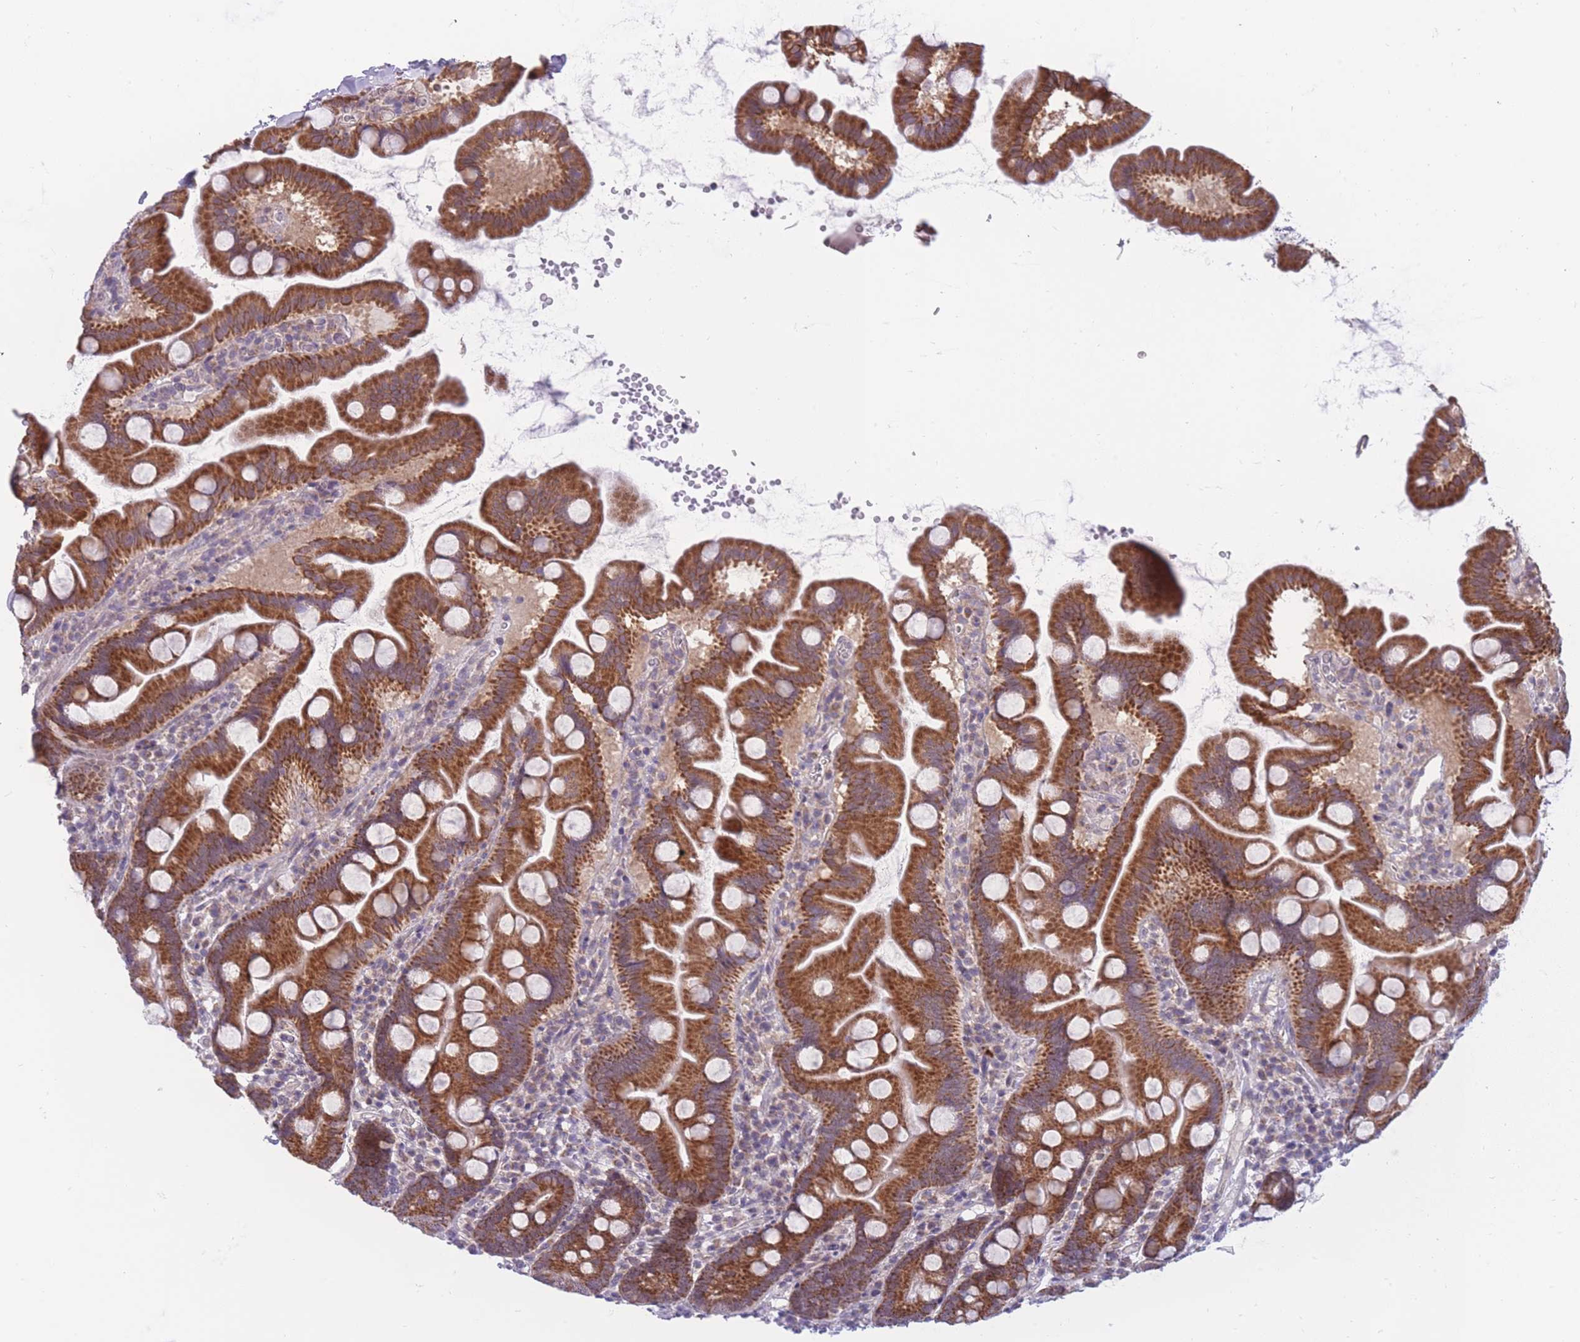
{"staining": {"intensity": "strong", "quantity": ">75%", "location": "cytoplasmic/membranous"}, "tissue": "small intestine", "cell_type": "Glandular cells", "image_type": "normal", "snomed": [{"axis": "morphology", "description": "Normal tissue, NOS"}, {"axis": "topography", "description": "Small intestine"}], "caption": "Protein expression analysis of normal human small intestine reveals strong cytoplasmic/membranous expression in about >75% of glandular cells. Using DAB (brown) and hematoxylin (blue) stains, captured at high magnification using brightfield microscopy.", "gene": "MRPS18C", "patient": {"sex": "female", "age": 68}}